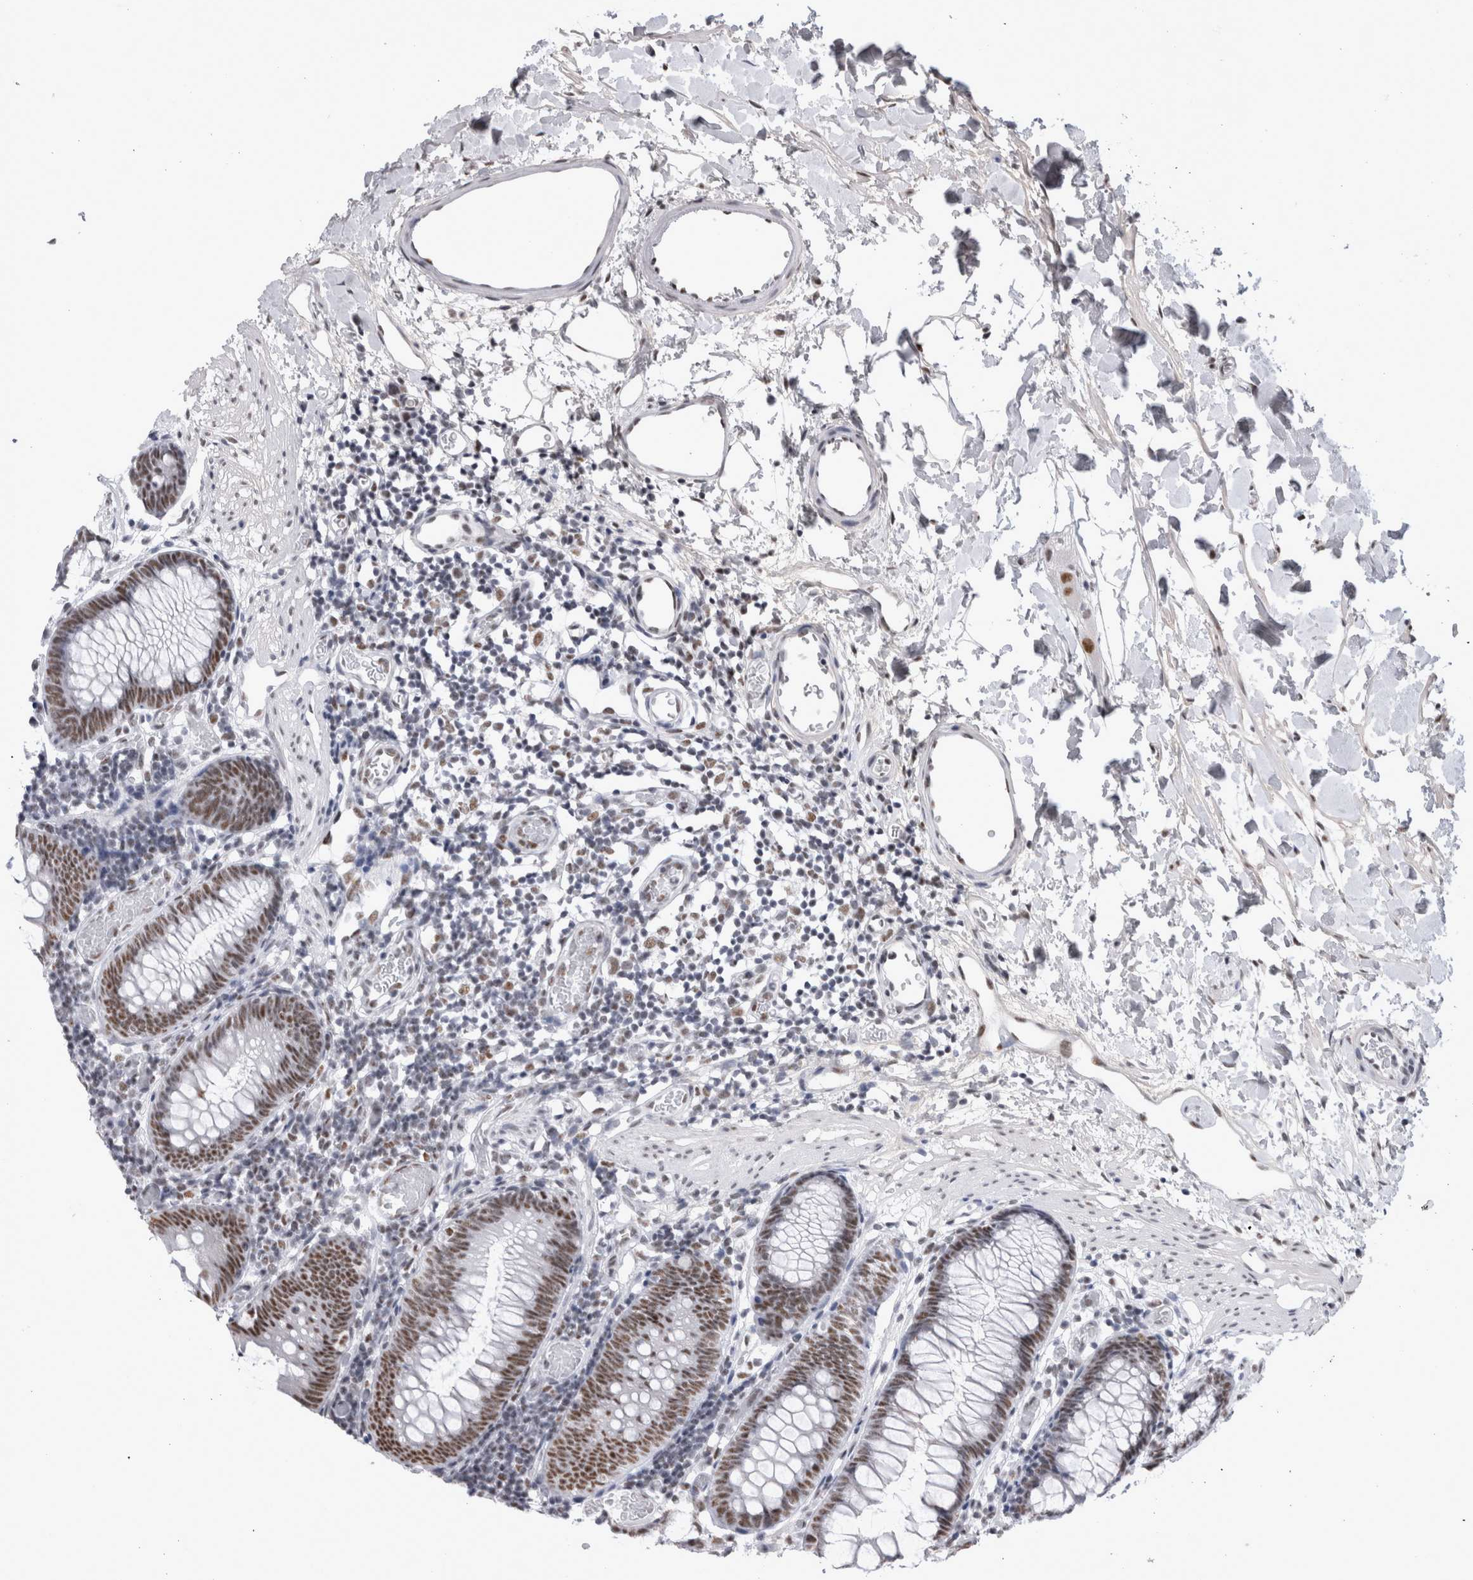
{"staining": {"intensity": "moderate", "quantity": "25%-75%", "location": "nuclear"}, "tissue": "colon", "cell_type": "Endothelial cells", "image_type": "normal", "snomed": [{"axis": "morphology", "description": "Normal tissue, NOS"}, {"axis": "topography", "description": "Colon"}], "caption": "Immunohistochemistry of normal colon reveals medium levels of moderate nuclear positivity in about 25%-75% of endothelial cells. The staining is performed using DAB brown chromogen to label protein expression. The nuclei are counter-stained blue using hematoxylin.", "gene": "API5", "patient": {"sex": "male", "age": 14}}